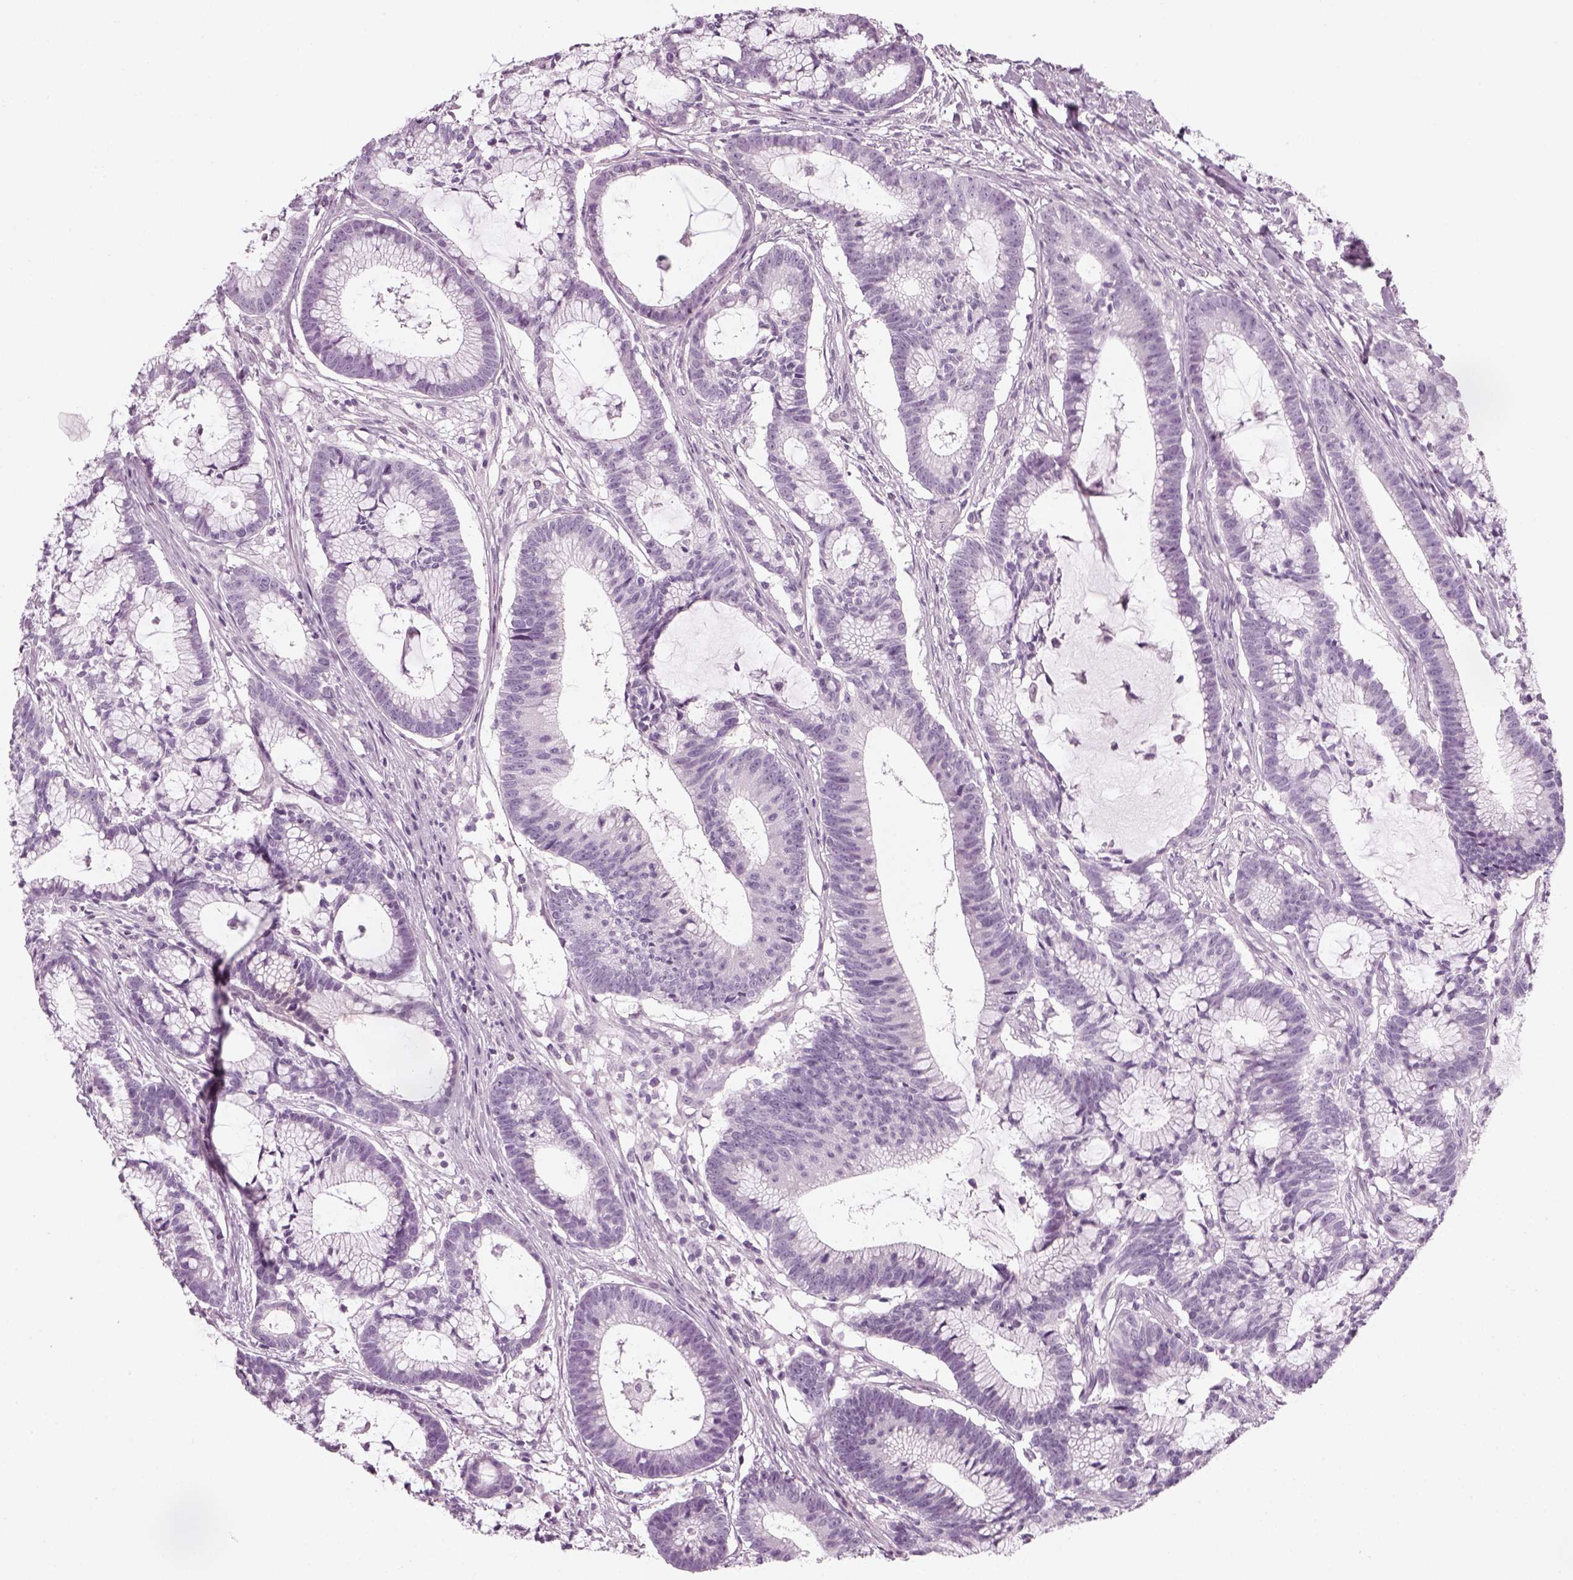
{"staining": {"intensity": "negative", "quantity": "none", "location": "none"}, "tissue": "colorectal cancer", "cell_type": "Tumor cells", "image_type": "cancer", "snomed": [{"axis": "morphology", "description": "Adenocarcinoma, NOS"}, {"axis": "topography", "description": "Colon"}], "caption": "A high-resolution histopathology image shows IHC staining of colorectal cancer, which displays no significant expression in tumor cells. (Immunohistochemistry (ihc), brightfield microscopy, high magnification).", "gene": "GAS2L2", "patient": {"sex": "female", "age": 78}}